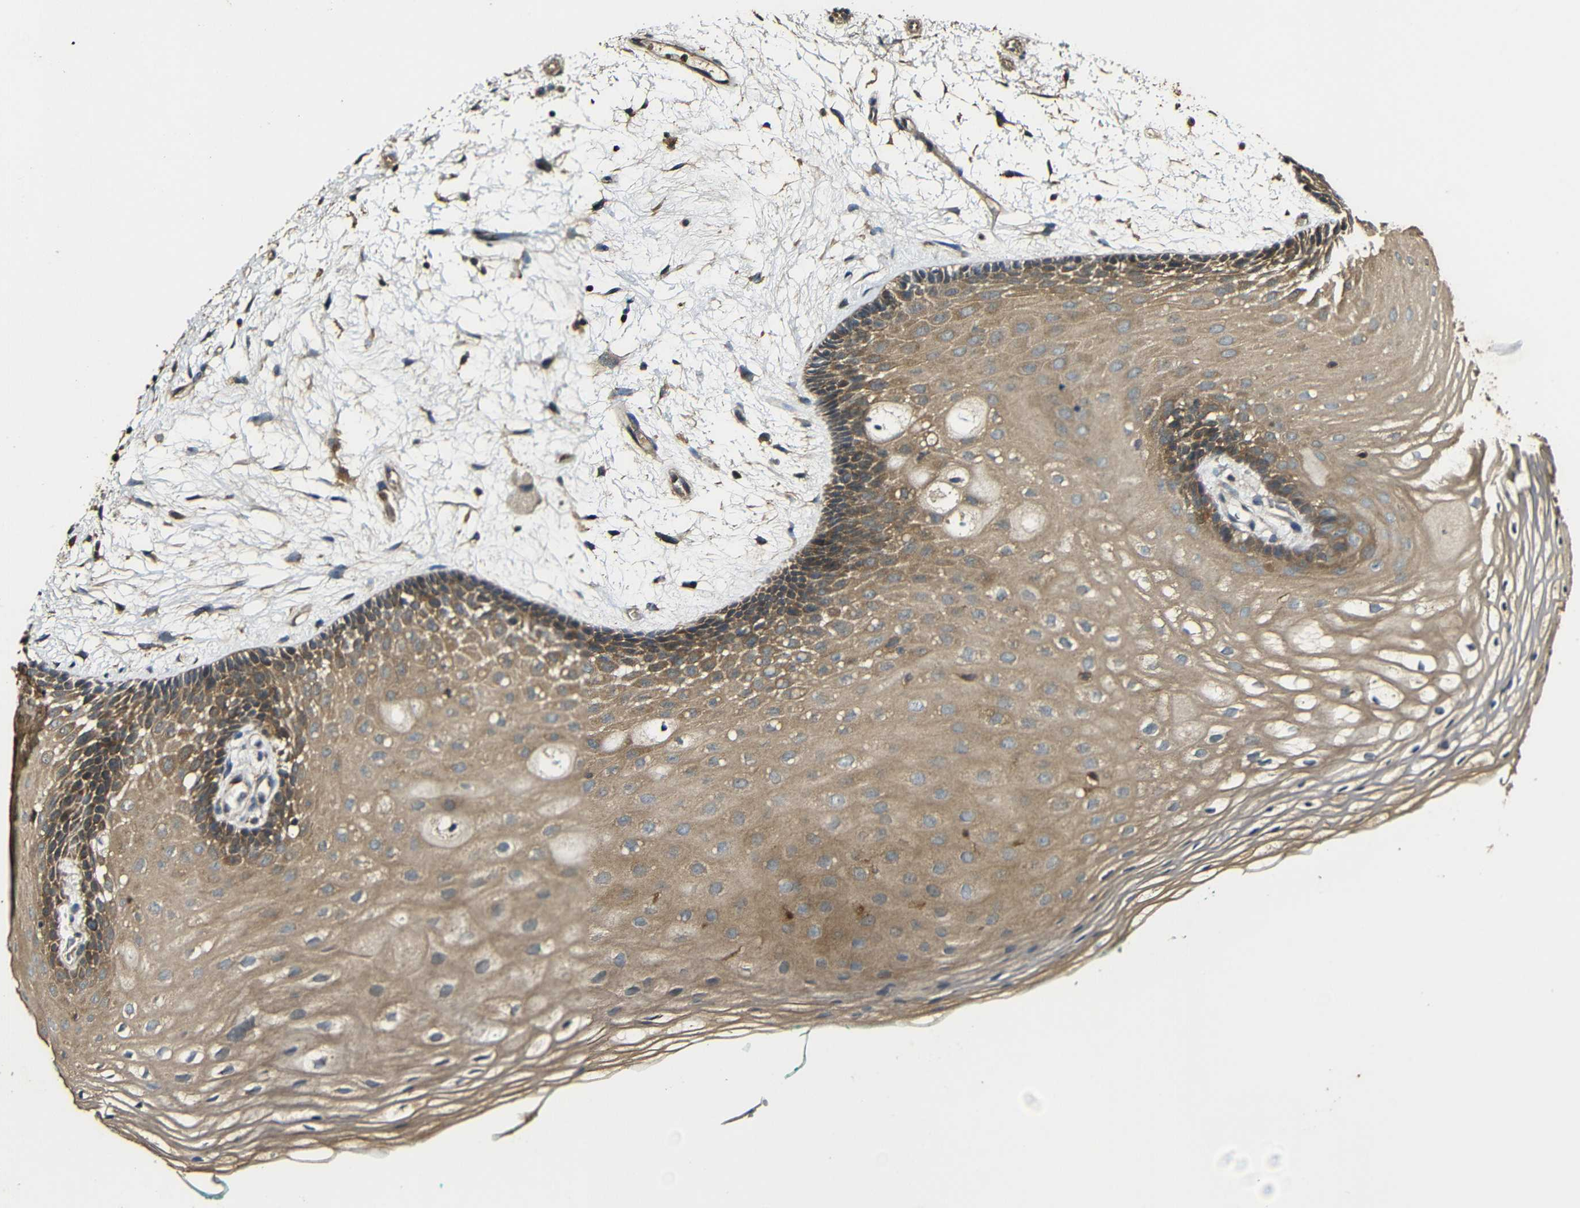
{"staining": {"intensity": "moderate", "quantity": ">75%", "location": "cytoplasmic/membranous"}, "tissue": "oral mucosa", "cell_type": "Squamous epithelial cells", "image_type": "normal", "snomed": [{"axis": "morphology", "description": "Normal tissue, NOS"}, {"axis": "topography", "description": "Skeletal muscle"}, {"axis": "topography", "description": "Oral tissue"}, {"axis": "topography", "description": "Peripheral nerve tissue"}], "caption": "IHC of normal oral mucosa exhibits medium levels of moderate cytoplasmic/membranous expression in approximately >75% of squamous epithelial cells.", "gene": "CASP8", "patient": {"sex": "female", "age": 84}}